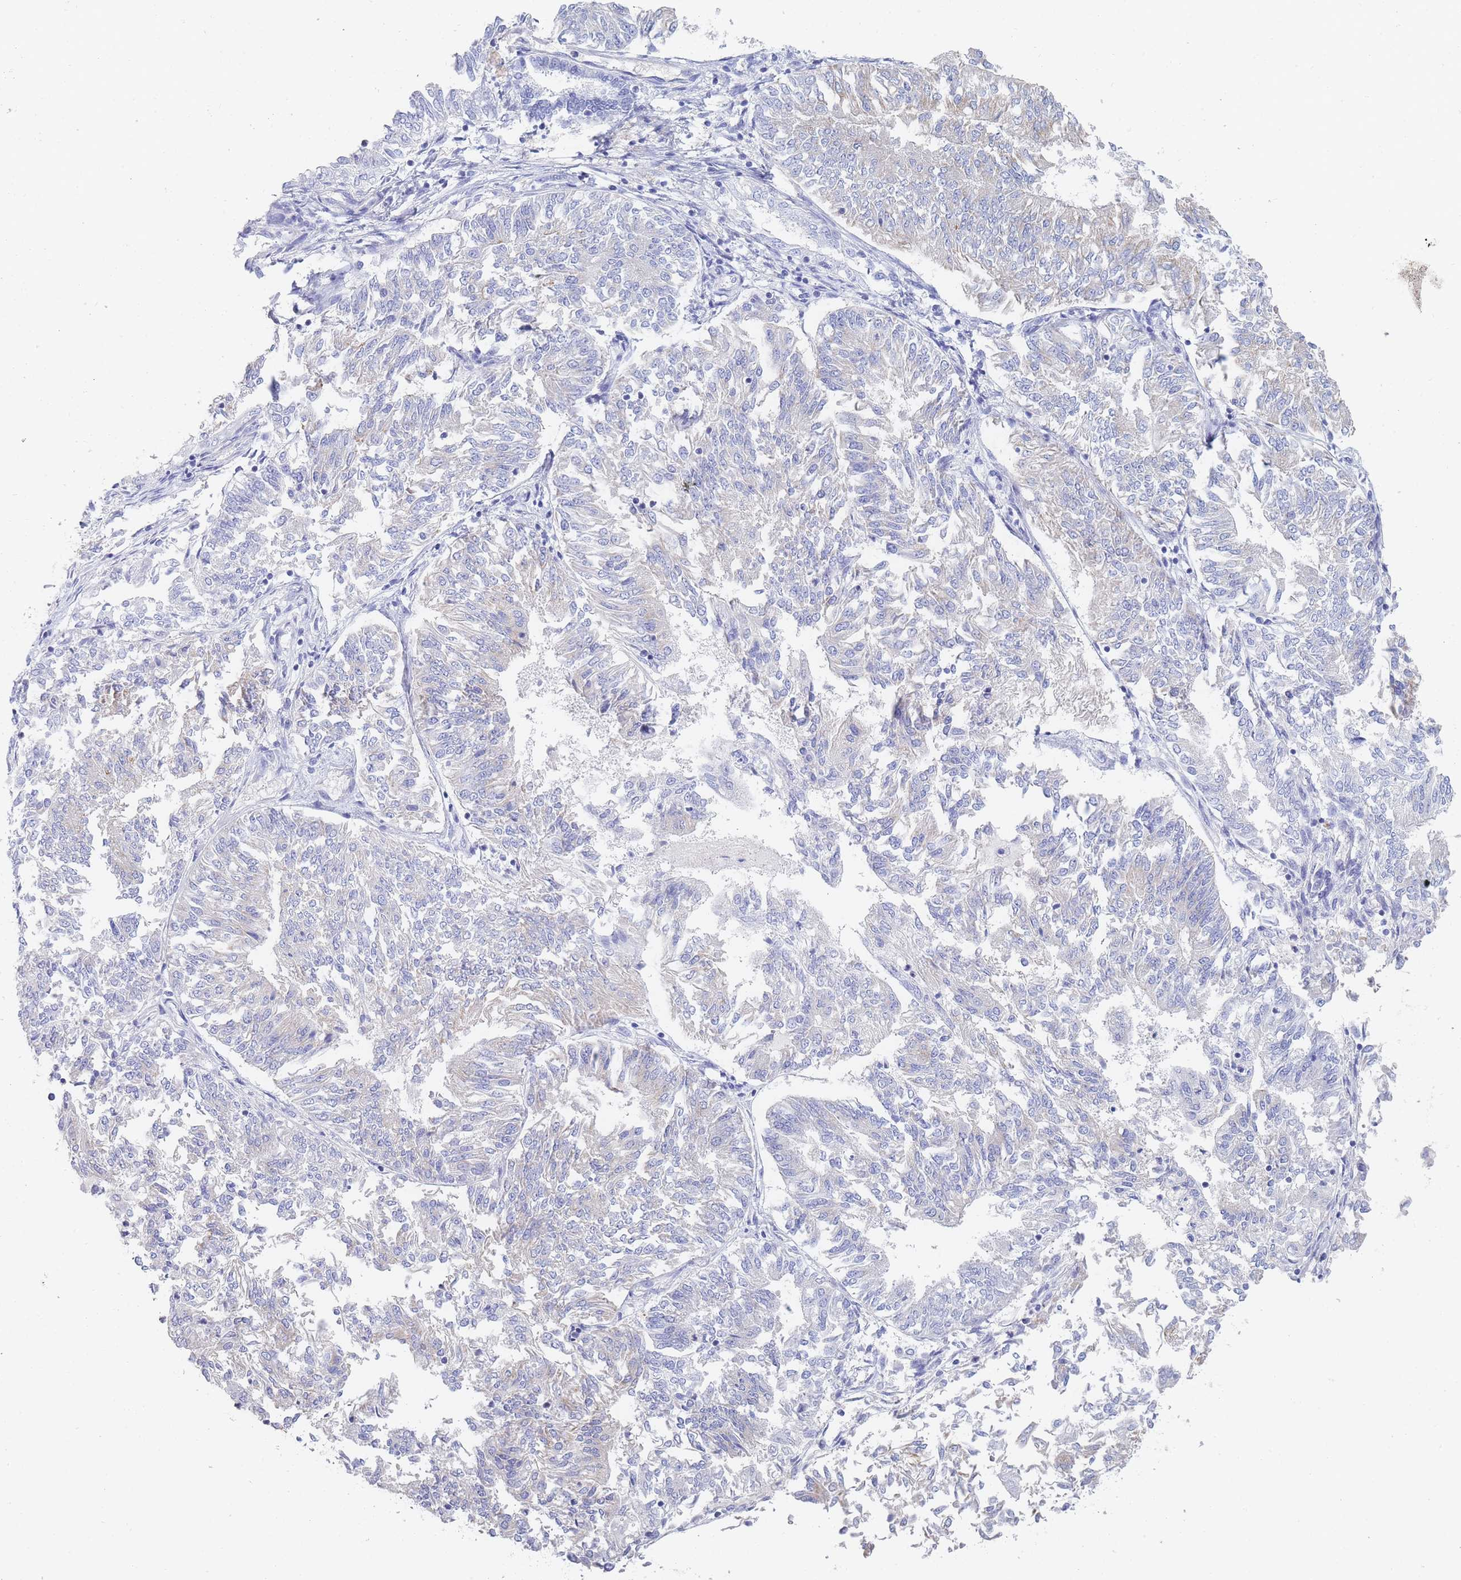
{"staining": {"intensity": "negative", "quantity": "none", "location": "none"}, "tissue": "endometrial cancer", "cell_type": "Tumor cells", "image_type": "cancer", "snomed": [{"axis": "morphology", "description": "Adenocarcinoma, NOS"}, {"axis": "topography", "description": "Endometrium"}], "caption": "Immunohistochemical staining of adenocarcinoma (endometrial) demonstrates no significant expression in tumor cells. Nuclei are stained in blue.", "gene": "SLC25A35", "patient": {"sex": "female", "age": 58}}